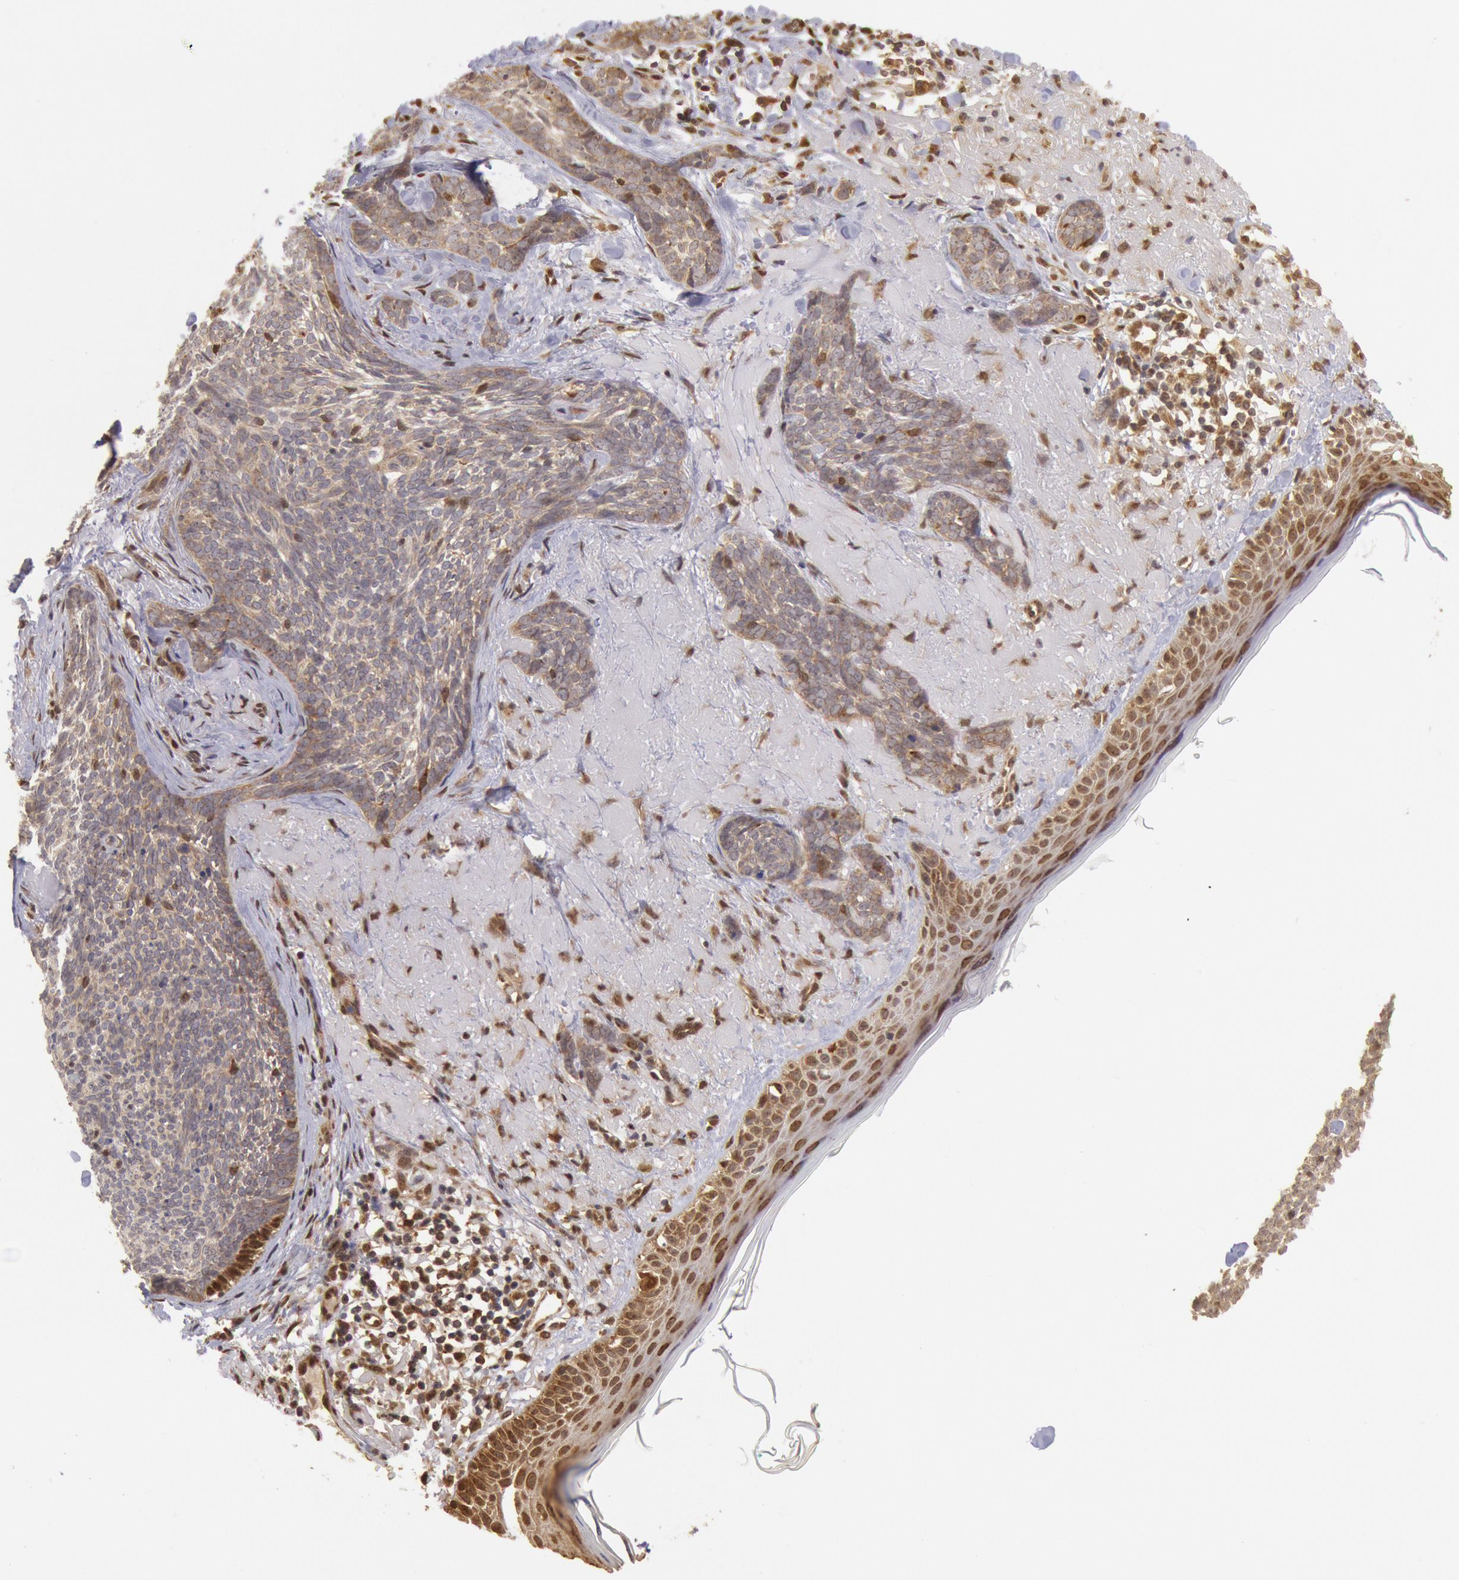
{"staining": {"intensity": "moderate", "quantity": "25%-75%", "location": "cytoplasmic/membranous"}, "tissue": "skin cancer", "cell_type": "Tumor cells", "image_type": "cancer", "snomed": [{"axis": "morphology", "description": "Basal cell carcinoma"}, {"axis": "topography", "description": "Skin"}], "caption": "Moderate cytoplasmic/membranous expression is present in approximately 25%-75% of tumor cells in skin cancer (basal cell carcinoma). Nuclei are stained in blue.", "gene": "STX17", "patient": {"sex": "female", "age": 81}}